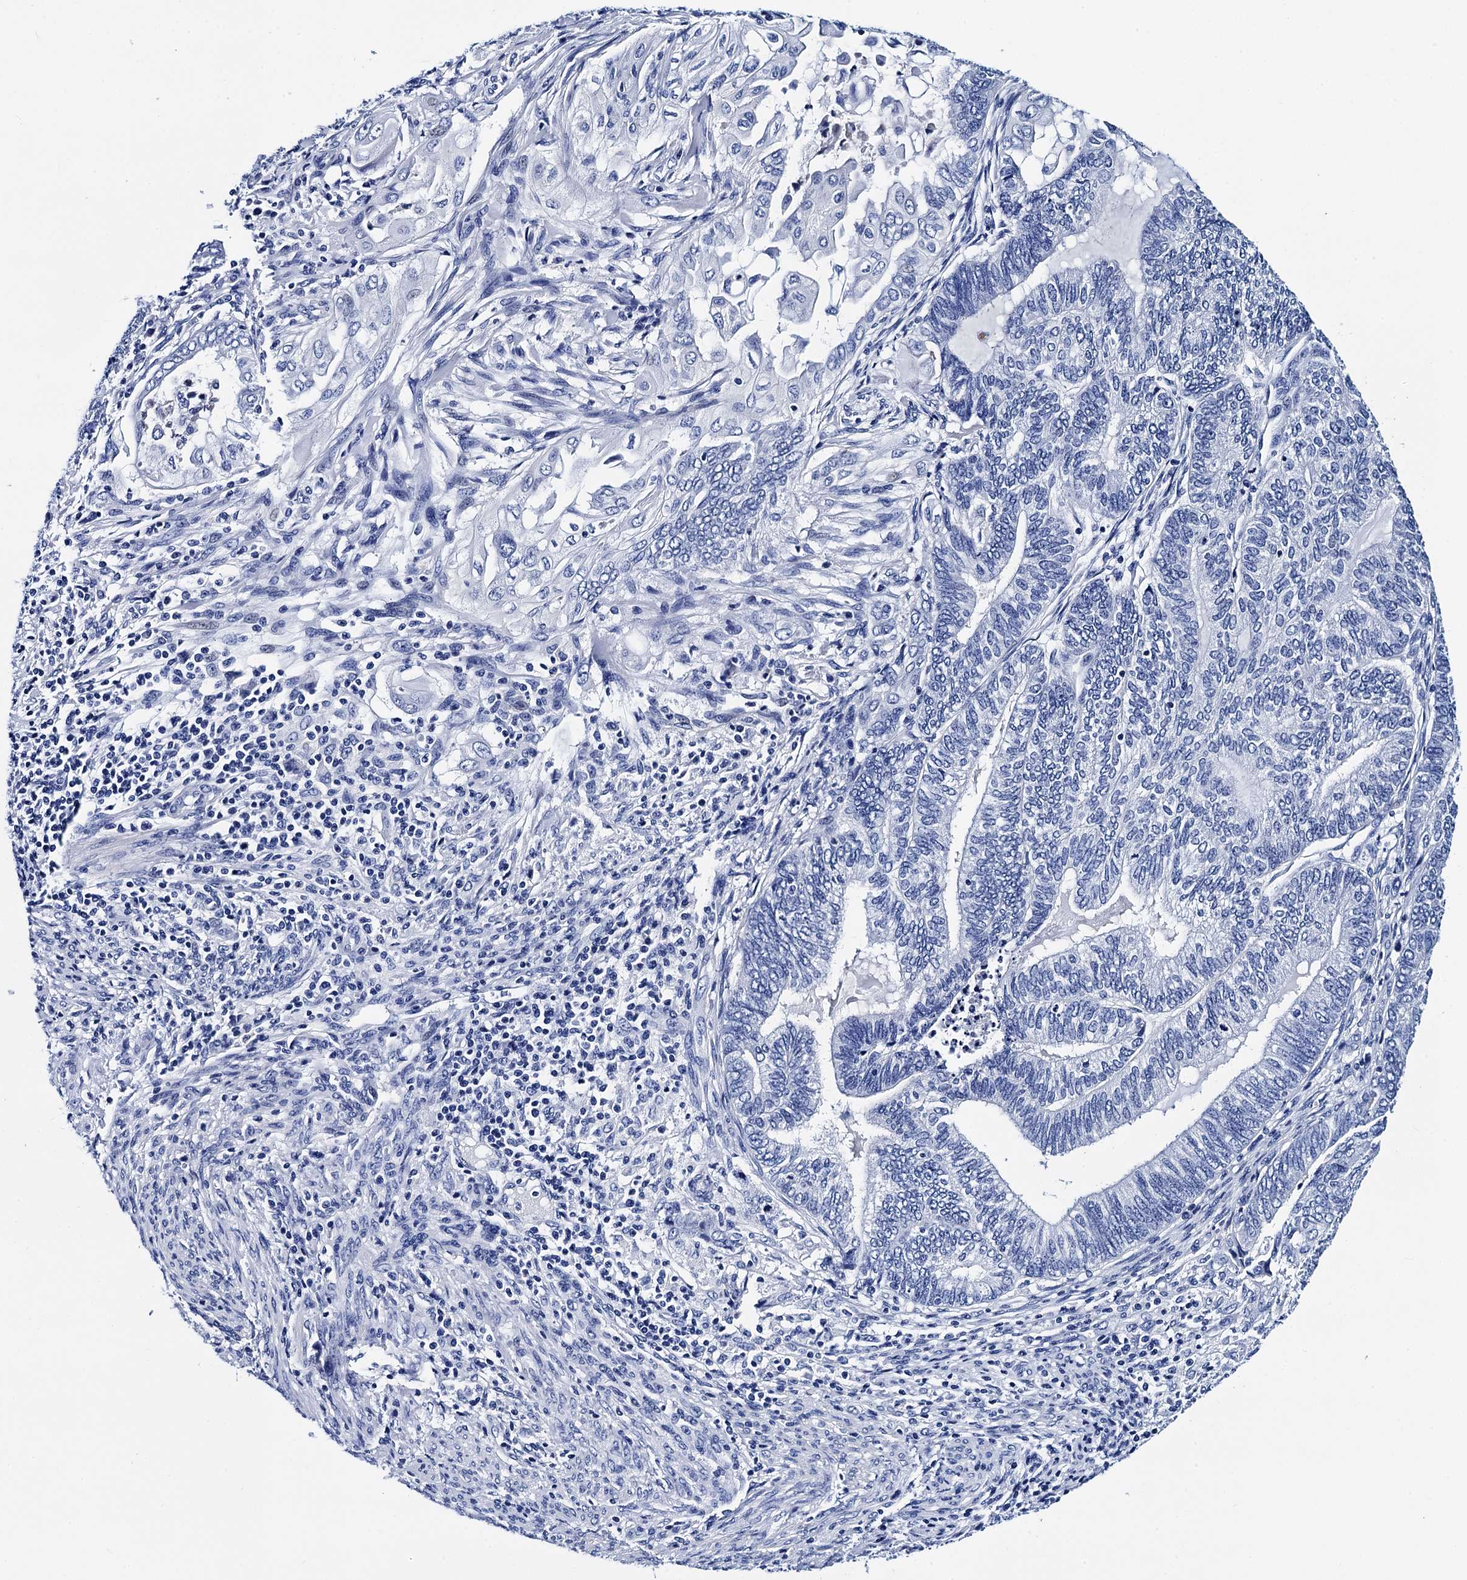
{"staining": {"intensity": "negative", "quantity": "none", "location": "none"}, "tissue": "endometrial cancer", "cell_type": "Tumor cells", "image_type": "cancer", "snomed": [{"axis": "morphology", "description": "Adenocarcinoma, NOS"}, {"axis": "topography", "description": "Uterus"}, {"axis": "topography", "description": "Endometrium"}], "caption": "Tumor cells are negative for protein expression in human endometrial adenocarcinoma. Nuclei are stained in blue.", "gene": "MYBPC3", "patient": {"sex": "female", "age": 70}}